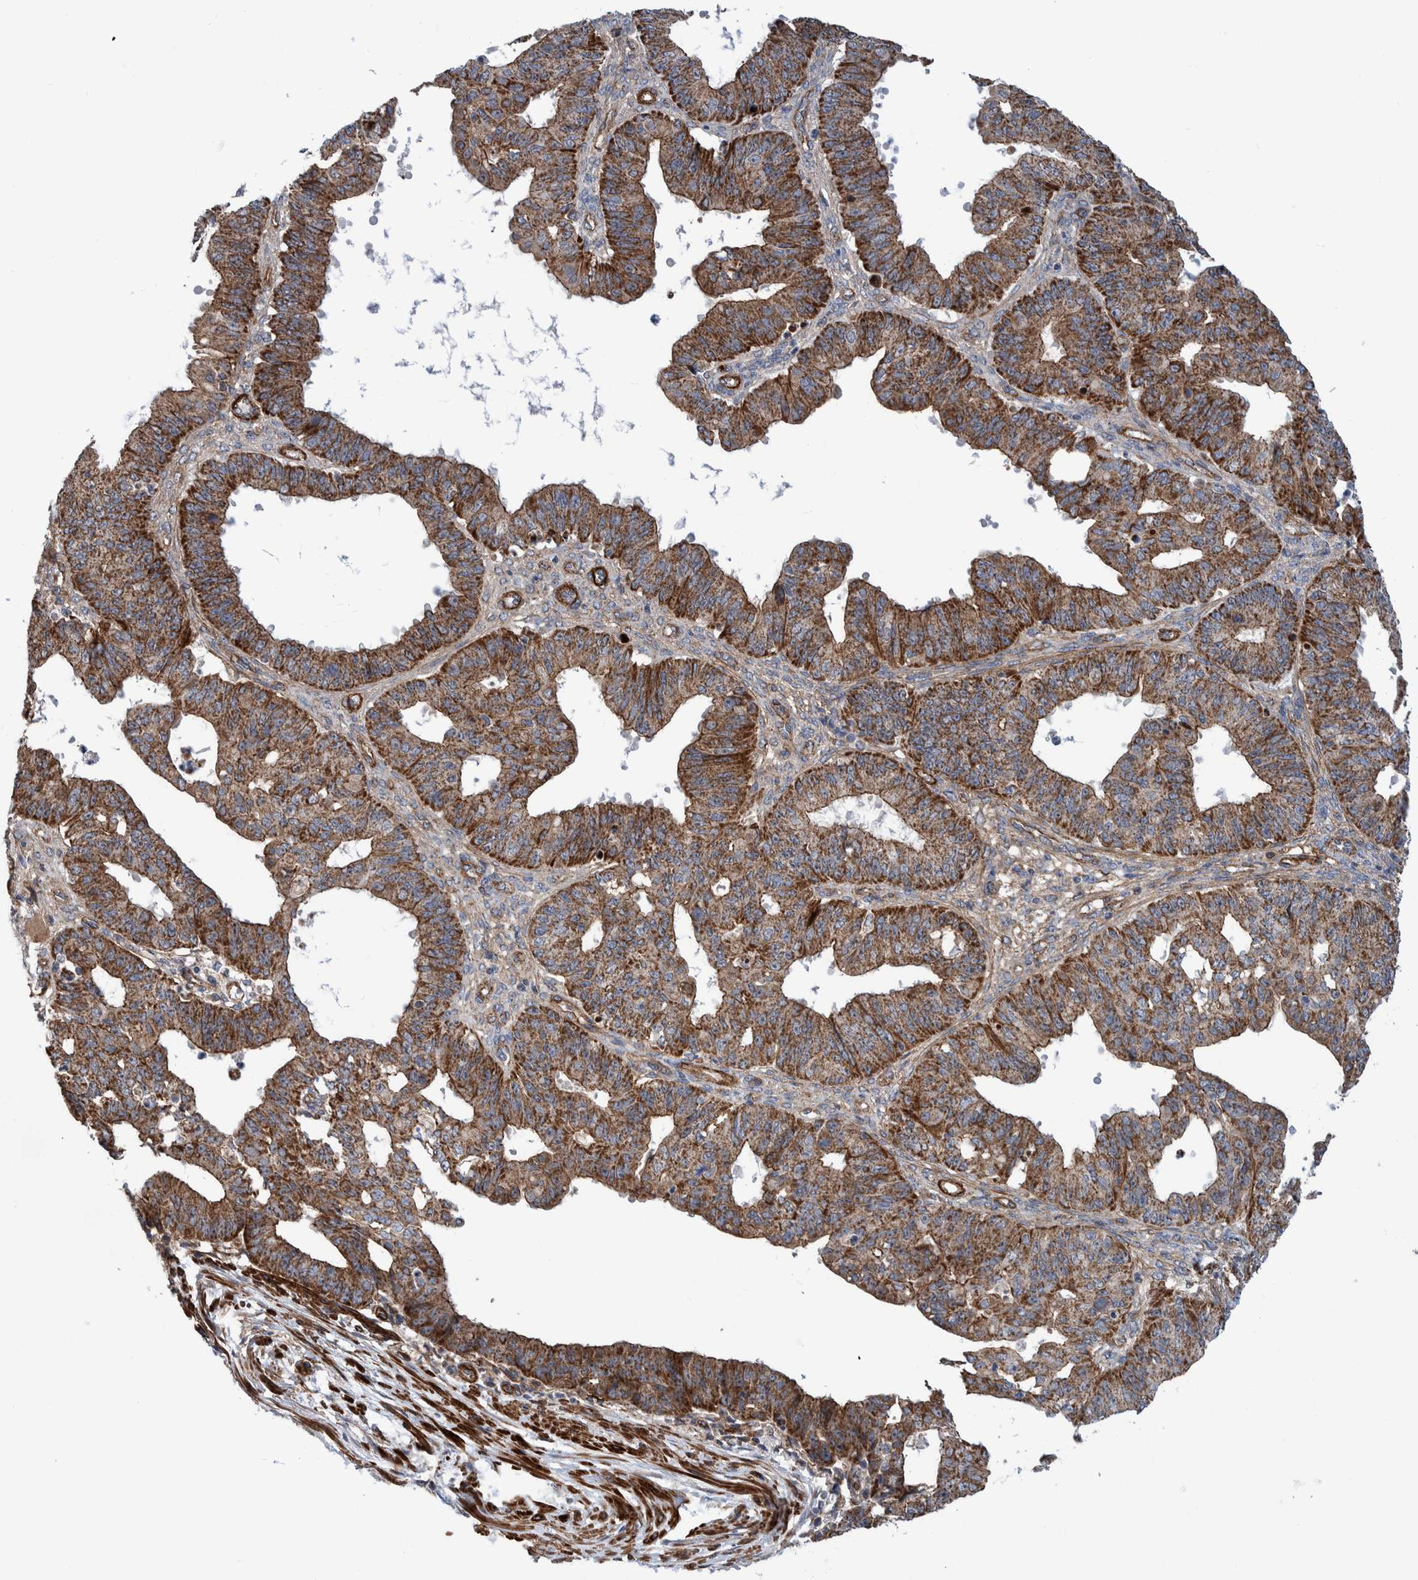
{"staining": {"intensity": "moderate", "quantity": "25%-75%", "location": "cytoplasmic/membranous"}, "tissue": "ovarian cancer", "cell_type": "Tumor cells", "image_type": "cancer", "snomed": [{"axis": "morphology", "description": "Carcinoma, endometroid"}, {"axis": "topography", "description": "Ovary"}], "caption": "This is an image of IHC staining of ovarian endometroid carcinoma, which shows moderate positivity in the cytoplasmic/membranous of tumor cells.", "gene": "SLC25A10", "patient": {"sex": "female", "age": 42}}